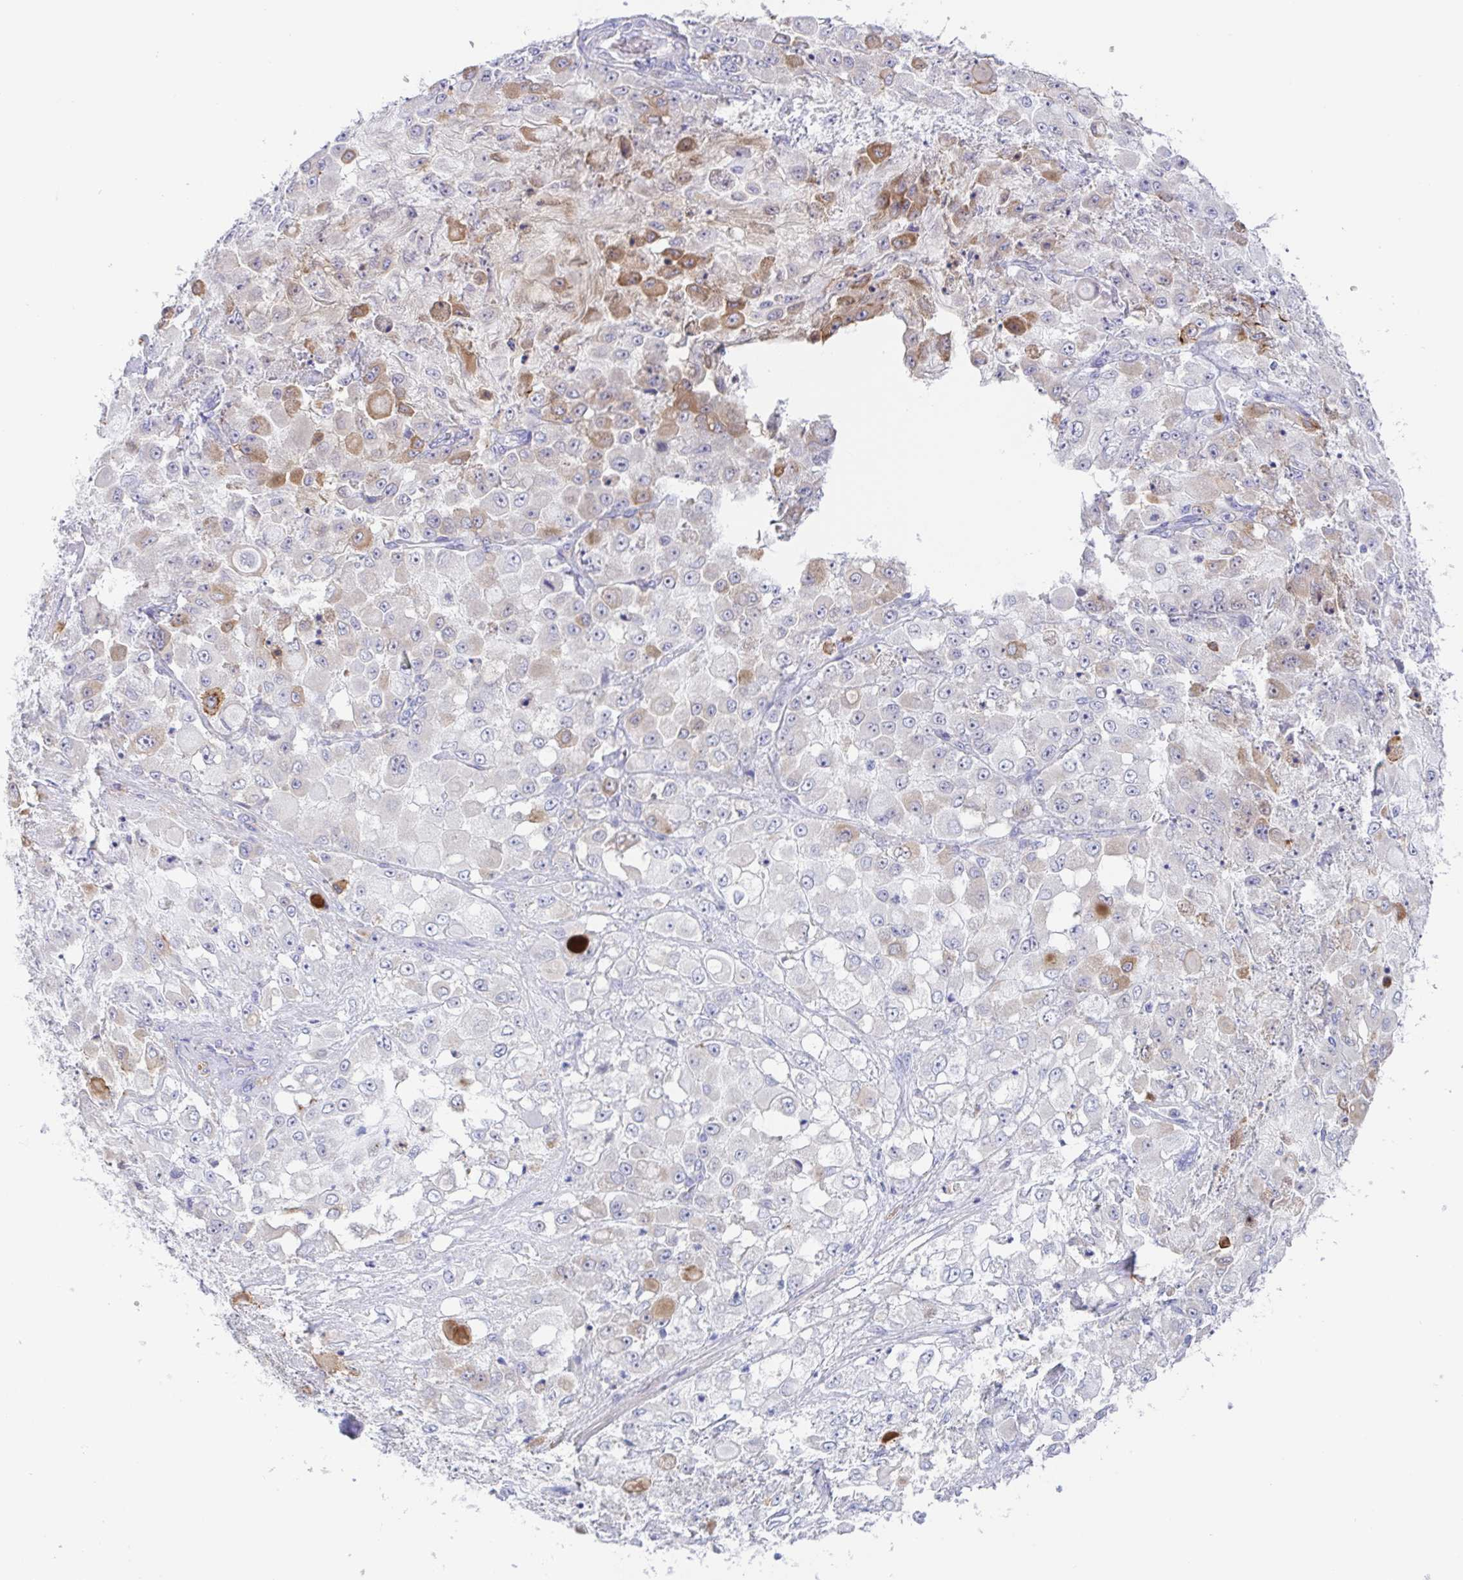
{"staining": {"intensity": "moderate", "quantity": "<25%", "location": "cytoplasmic/membranous"}, "tissue": "stomach cancer", "cell_type": "Tumor cells", "image_type": "cancer", "snomed": [{"axis": "morphology", "description": "Adenocarcinoma, NOS"}, {"axis": "topography", "description": "Stomach"}], "caption": "Protein staining shows moderate cytoplasmic/membranous positivity in approximately <25% of tumor cells in stomach cancer.", "gene": "MUCL3", "patient": {"sex": "female", "age": 76}}